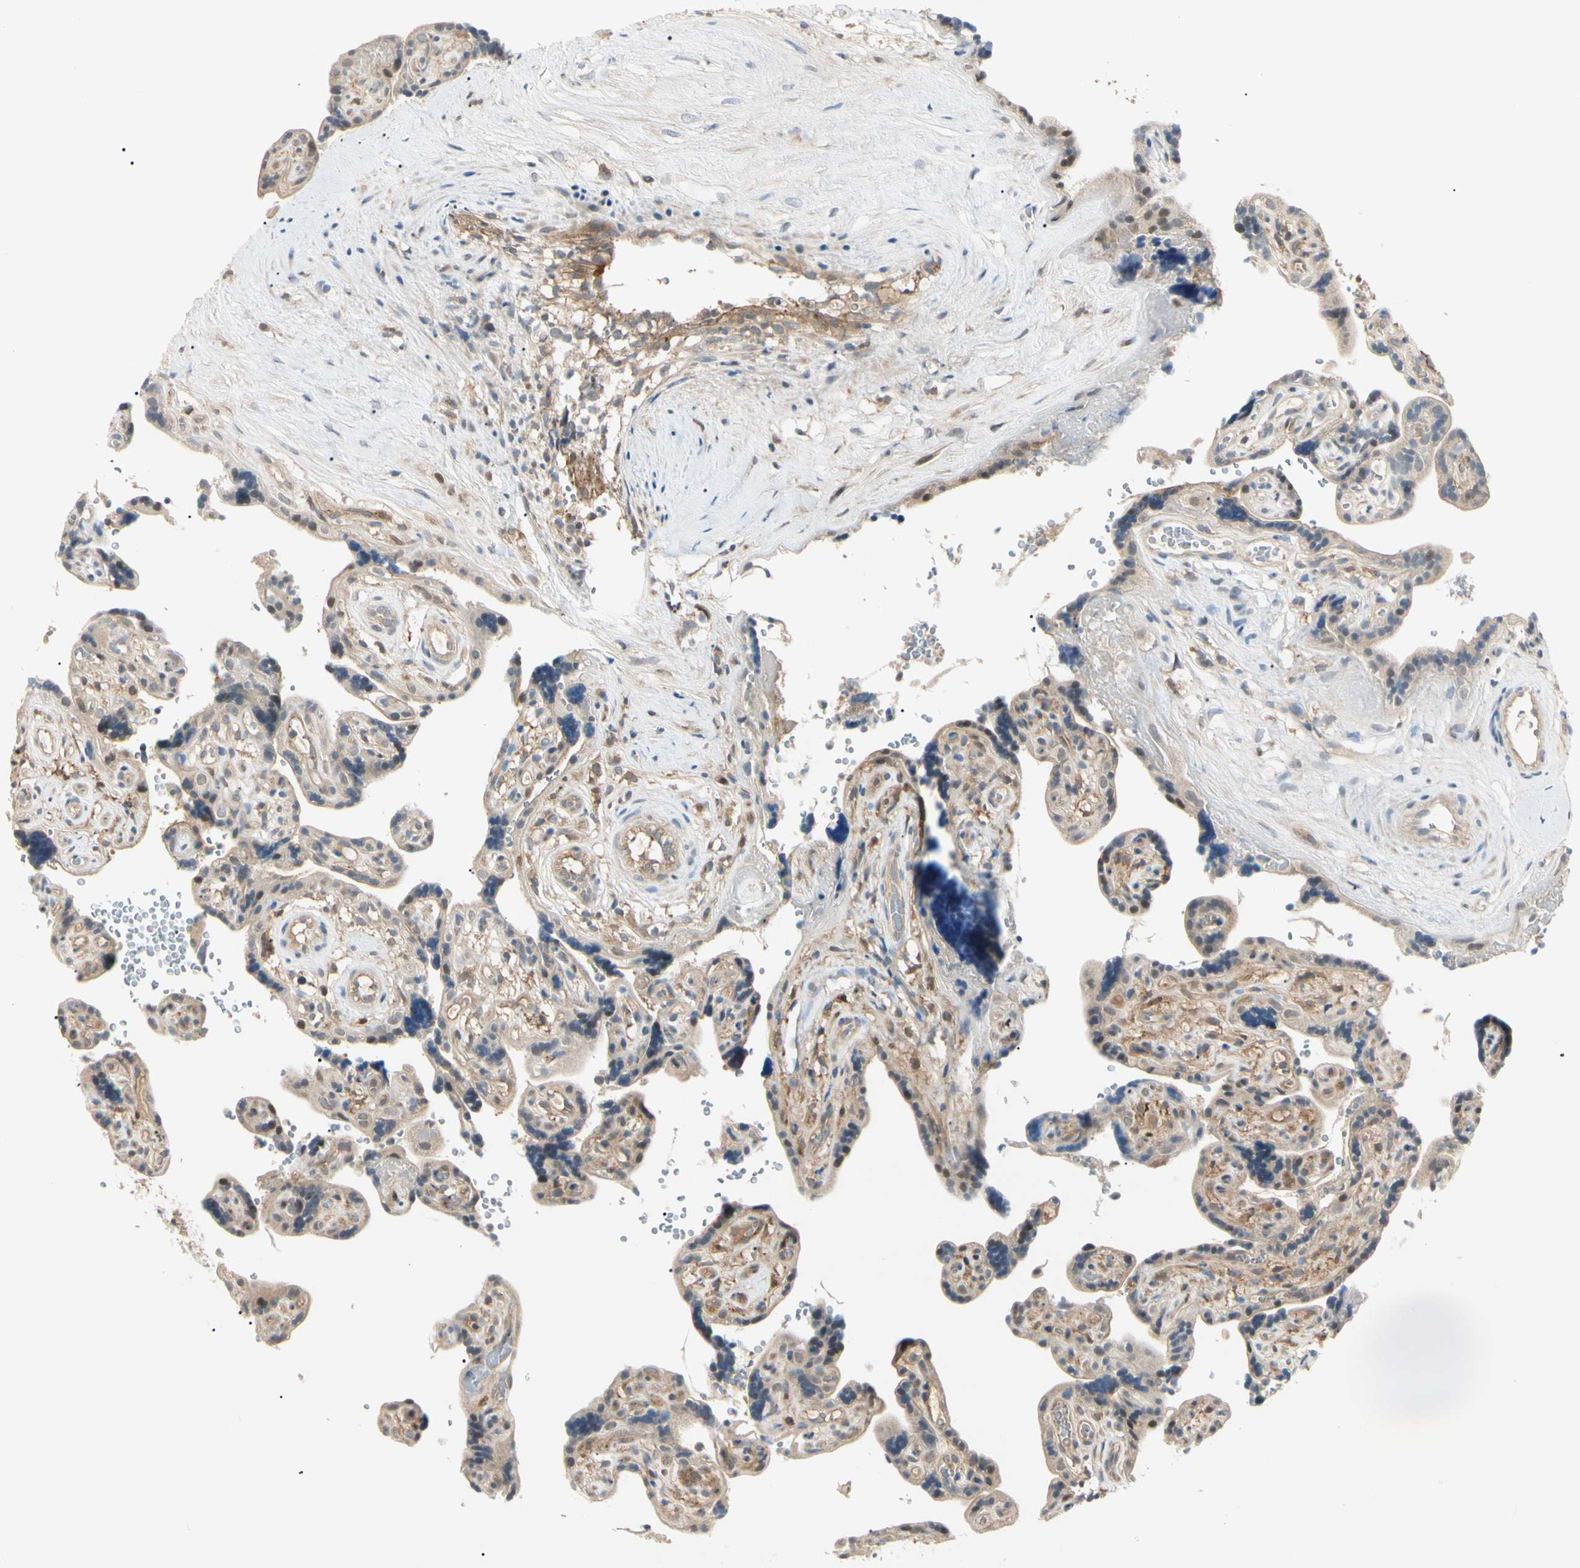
{"staining": {"intensity": "weak", "quantity": ">75%", "location": "cytoplasmic/membranous"}, "tissue": "placenta", "cell_type": "Decidual cells", "image_type": "normal", "snomed": [{"axis": "morphology", "description": "Normal tissue, NOS"}, {"axis": "topography", "description": "Placenta"}], "caption": "Placenta stained for a protein displays weak cytoplasmic/membranous positivity in decidual cells. Immunohistochemistry stains the protein in brown and the nuclei are stained blue.", "gene": "F2R", "patient": {"sex": "female", "age": 30}}